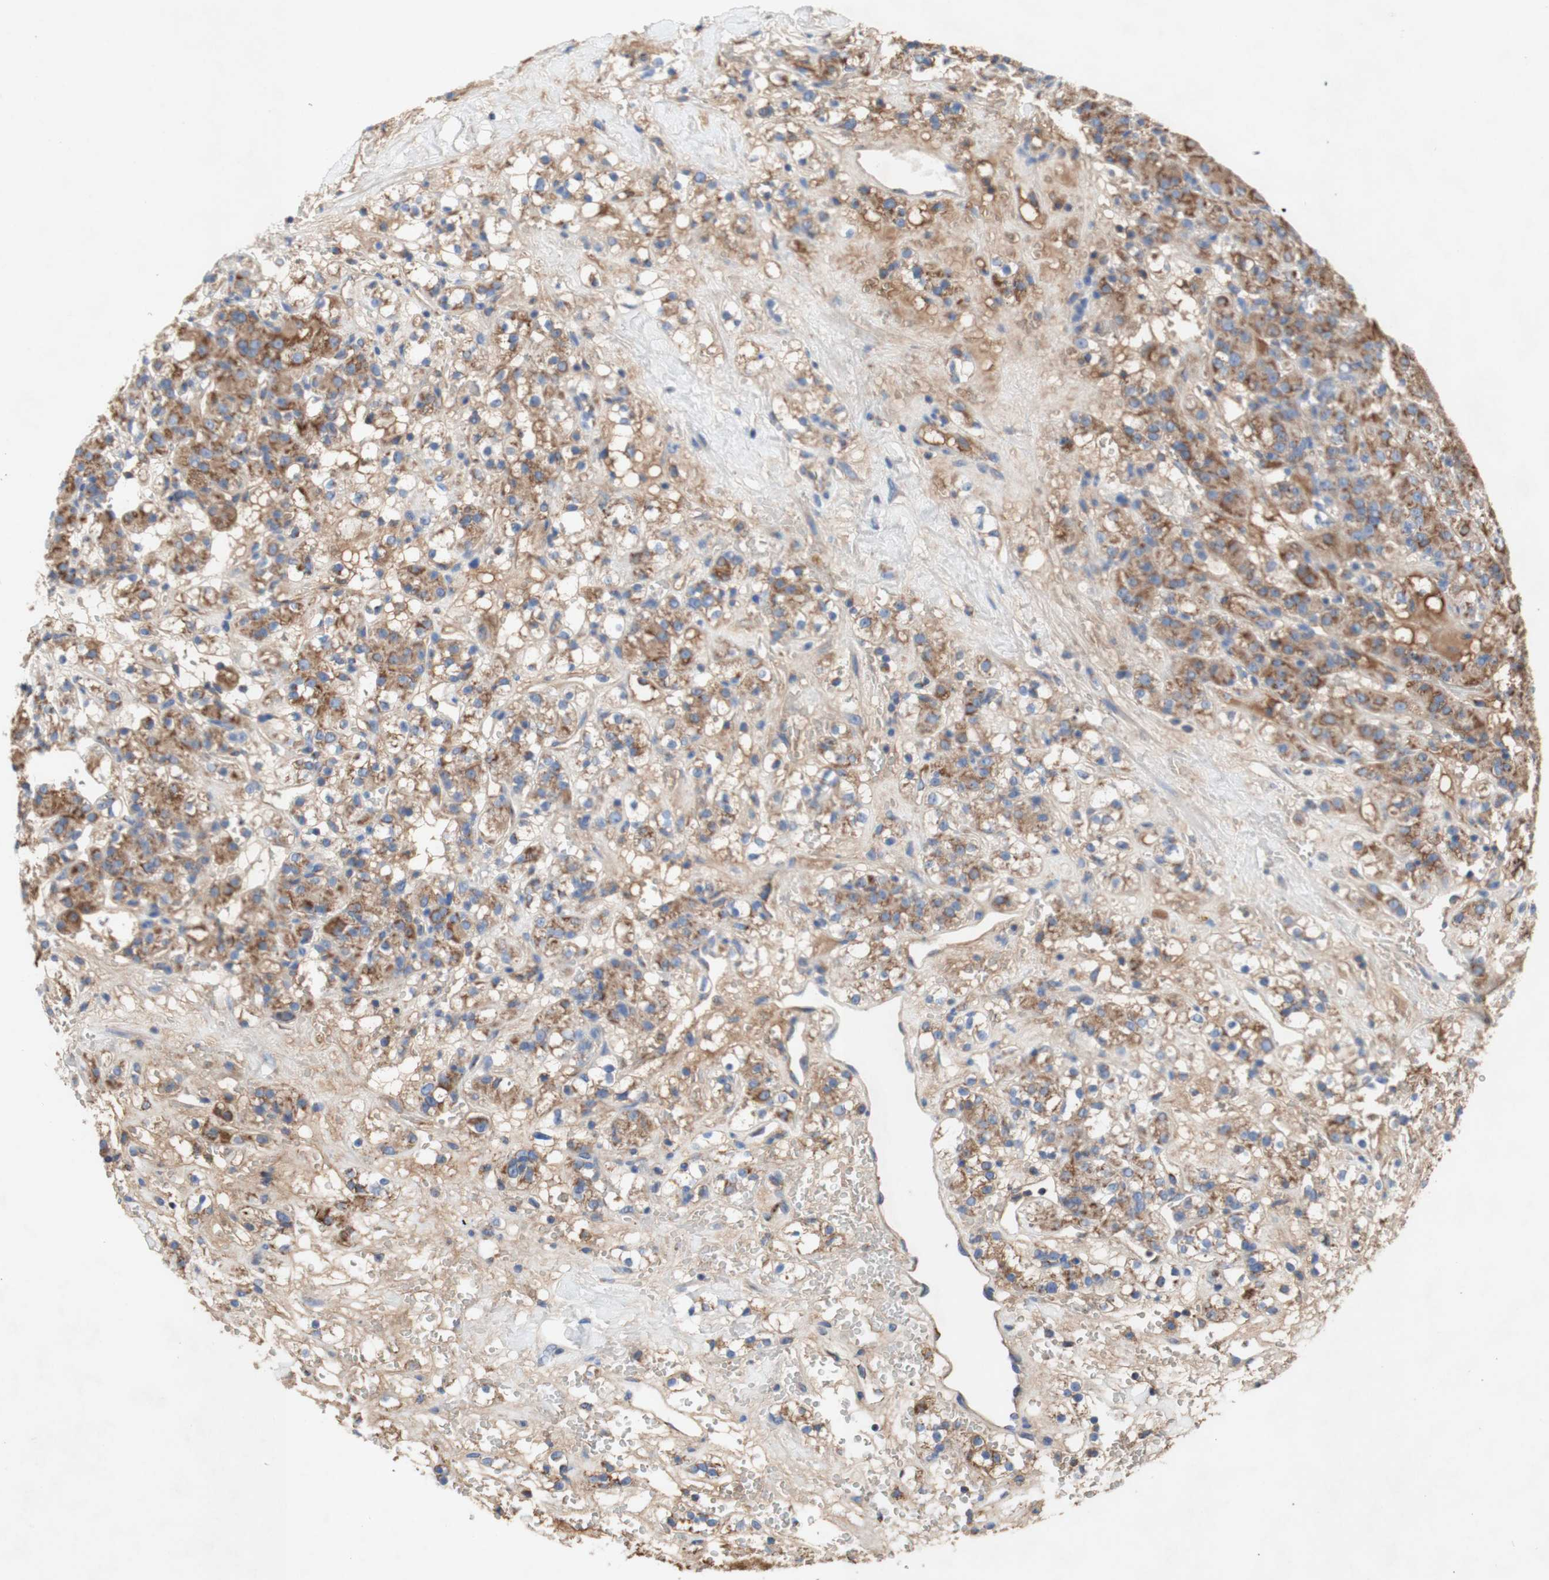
{"staining": {"intensity": "moderate", "quantity": ">75%", "location": "cytoplasmic/membranous"}, "tissue": "renal cancer", "cell_type": "Tumor cells", "image_type": "cancer", "snomed": [{"axis": "morphology", "description": "Adenocarcinoma, NOS"}, {"axis": "topography", "description": "Kidney"}], "caption": "IHC (DAB) staining of human renal cancer (adenocarcinoma) shows moderate cytoplasmic/membranous protein positivity in about >75% of tumor cells.", "gene": "SDHB", "patient": {"sex": "male", "age": 61}}